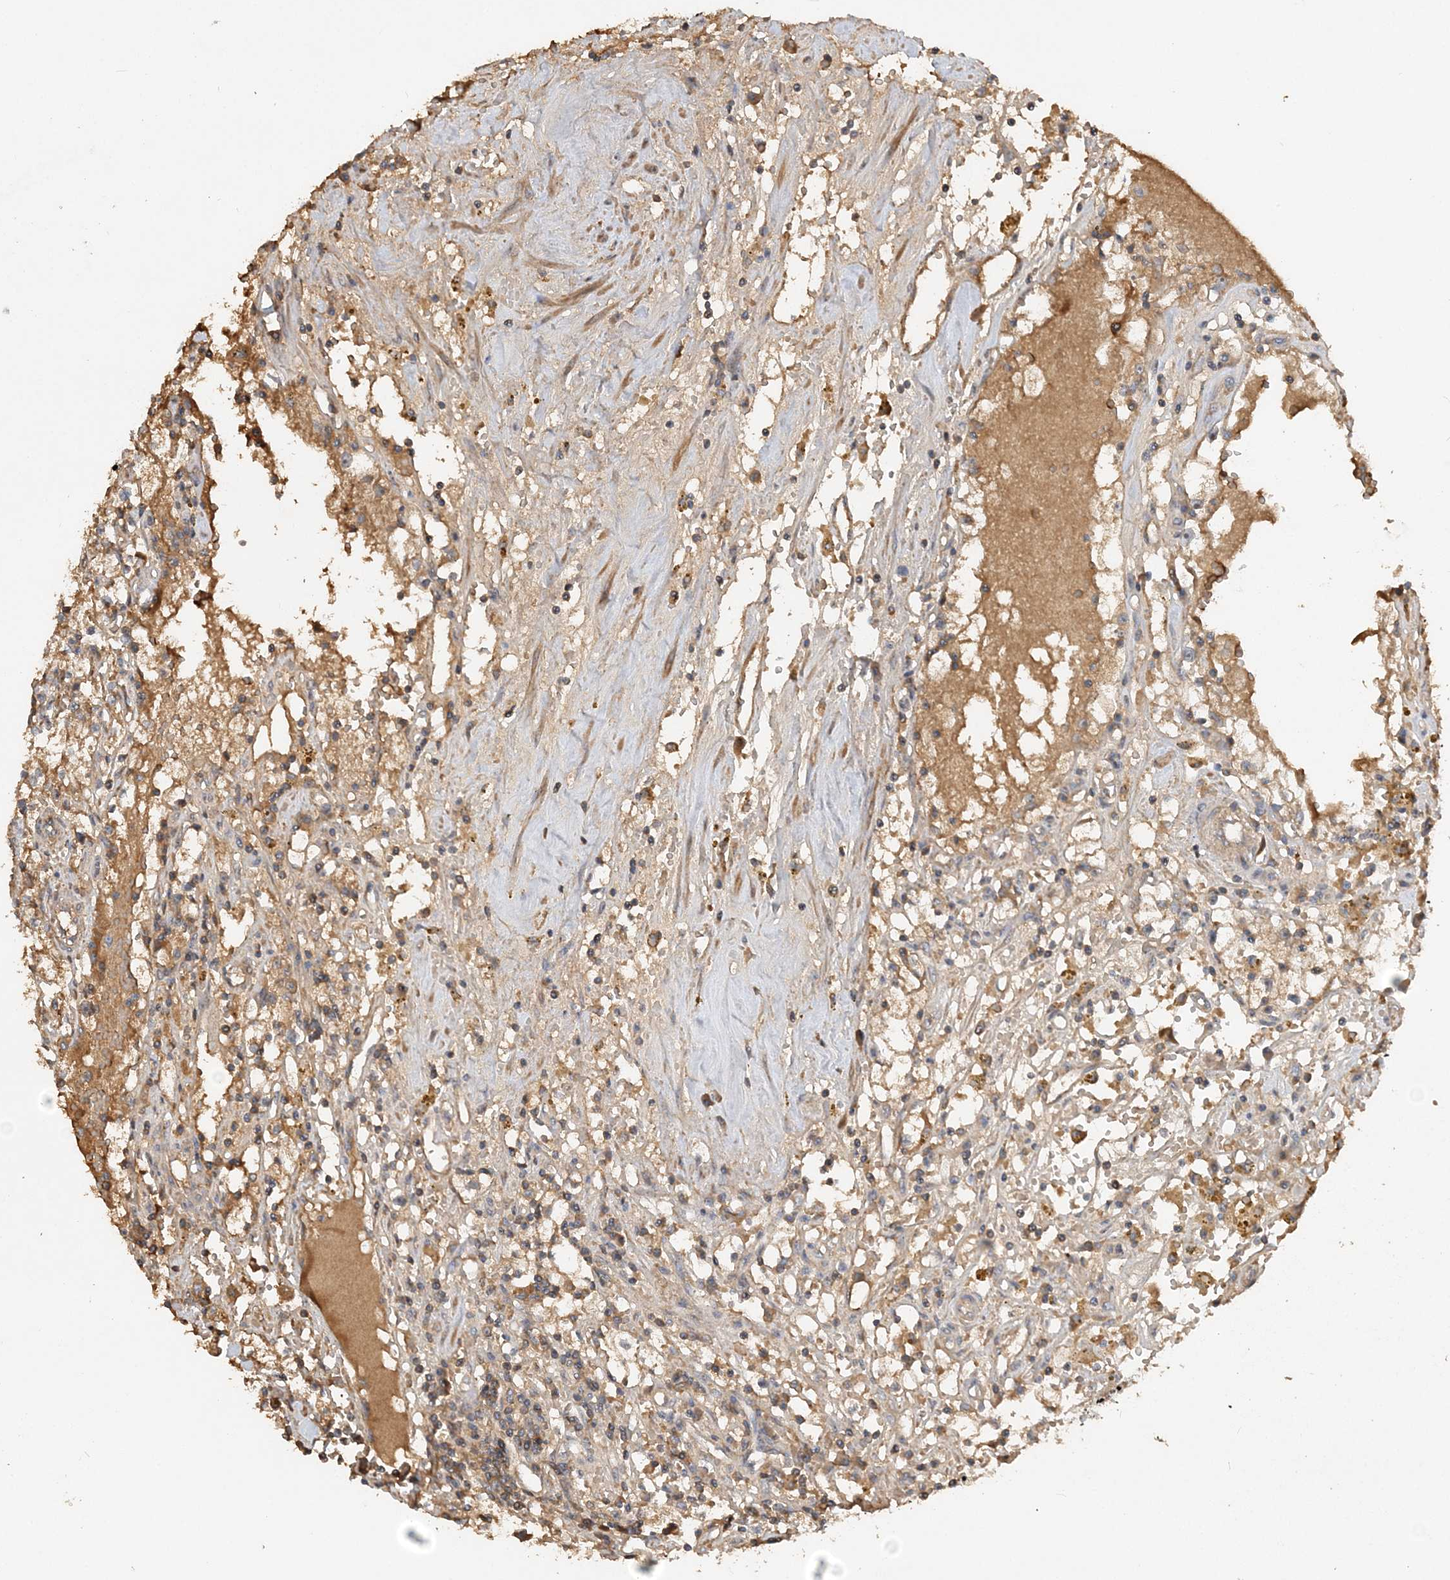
{"staining": {"intensity": "moderate", "quantity": ">75%", "location": "cytoplasmic/membranous"}, "tissue": "renal cancer", "cell_type": "Tumor cells", "image_type": "cancer", "snomed": [{"axis": "morphology", "description": "Adenocarcinoma, NOS"}, {"axis": "topography", "description": "Kidney"}], "caption": "Immunohistochemistry (IHC) micrograph of neoplastic tissue: human adenocarcinoma (renal) stained using immunohistochemistry (IHC) demonstrates medium levels of moderate protein expression localized specifically in the cytoplasmic/membranous of tumor cells, appearing as a cytoplasmic/membranous brown color.", "gene": "GRINA", "patient": {"sex": "male", "age": 56}}